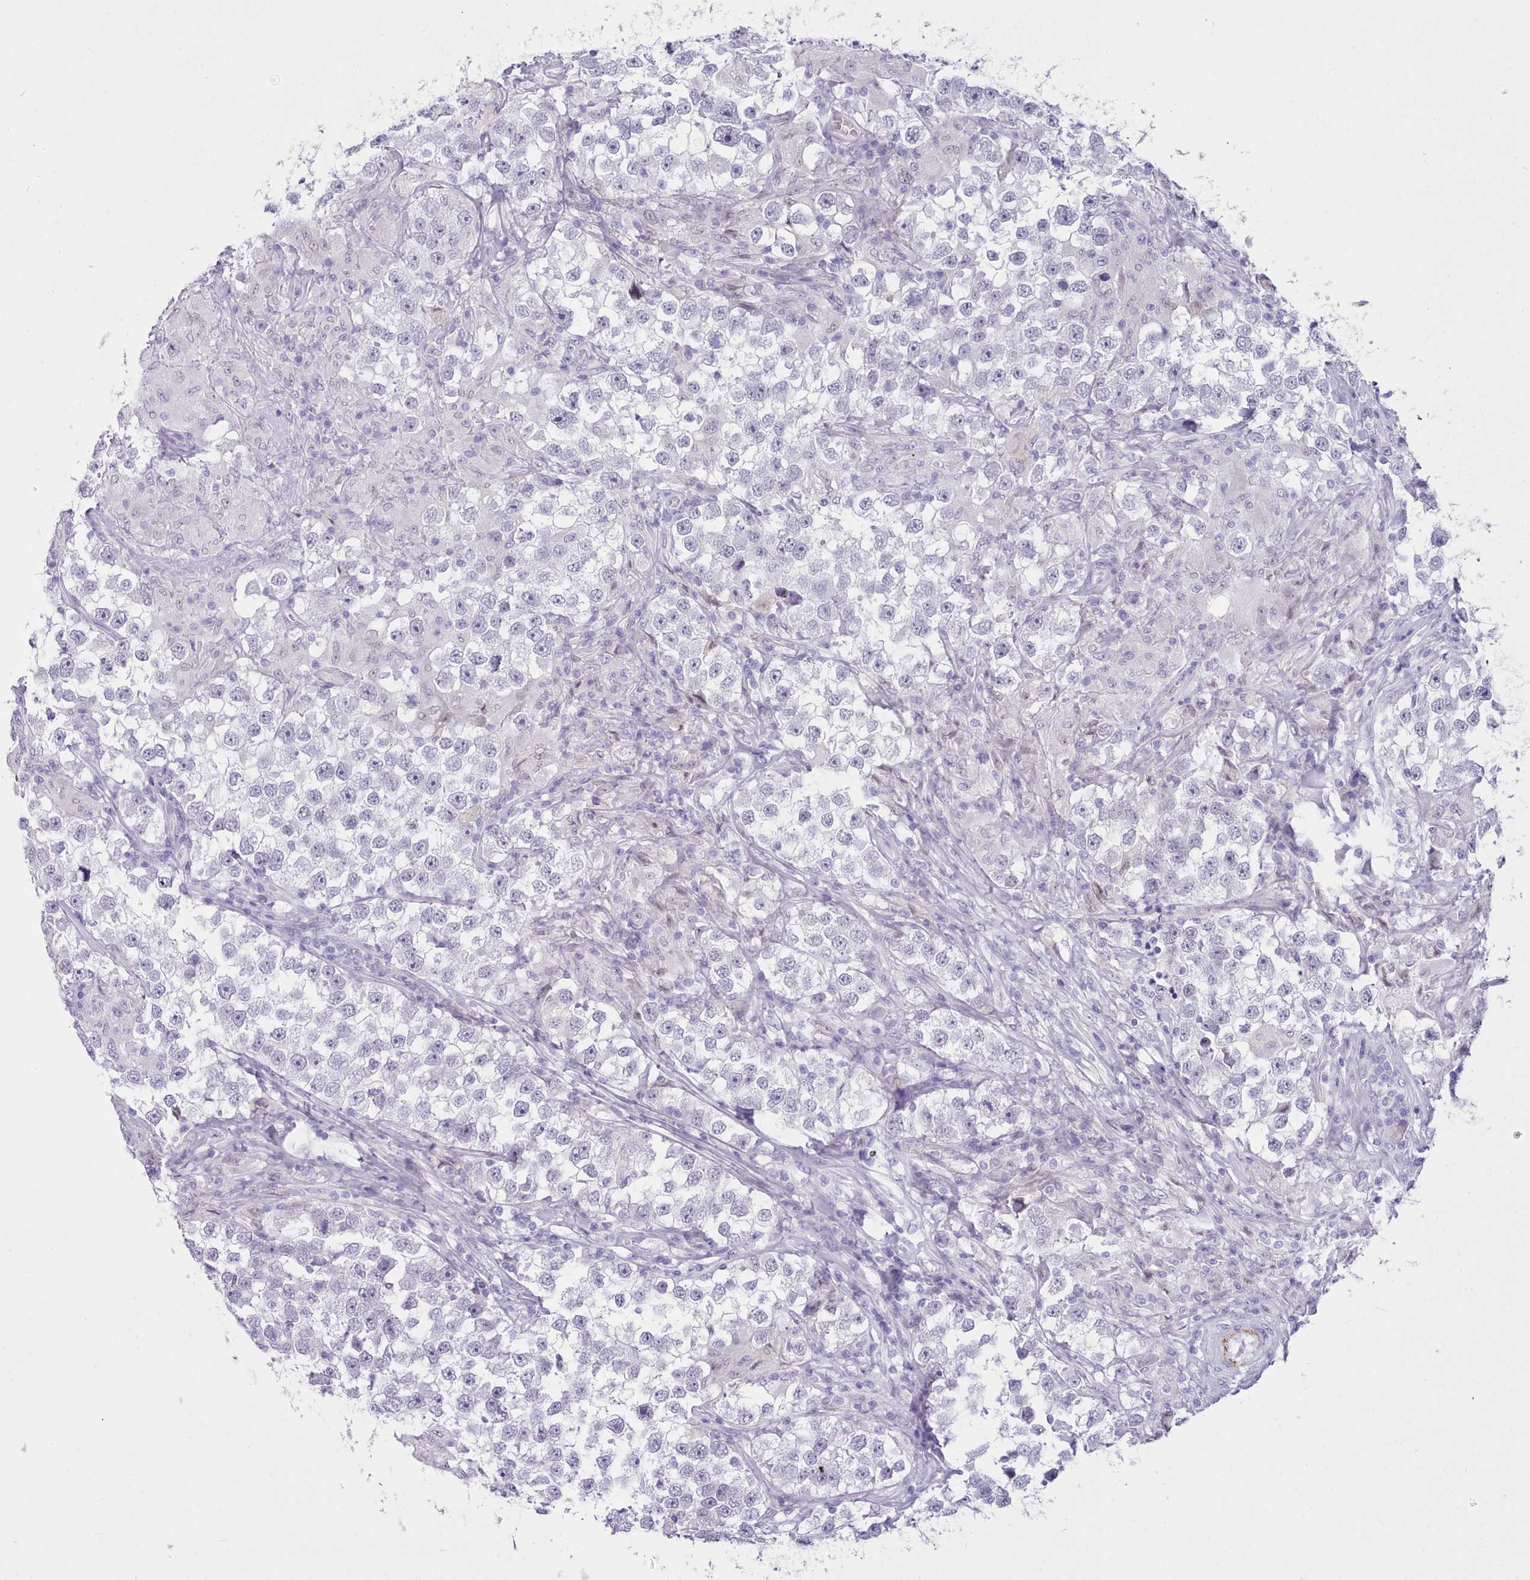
{"staining": {"intensity": "negative", "quantity": "none", "location": "none"}, "tissue": "testis cancer", "cell_type": "Tumor cells", "image_type": "cancer", "snomed": [{"axis": "morphology", "description": "Seminoma, NOS"}, {"axis": "topography", "description": "Testis"}], "caption": "High power microscopy image of an immunohistochemistry histopathology image of seminoma (testis), revealing no significant staining in tumor cells.", "gene": "LRRC37A", "patient": {"sex": "male", "age": 46}}